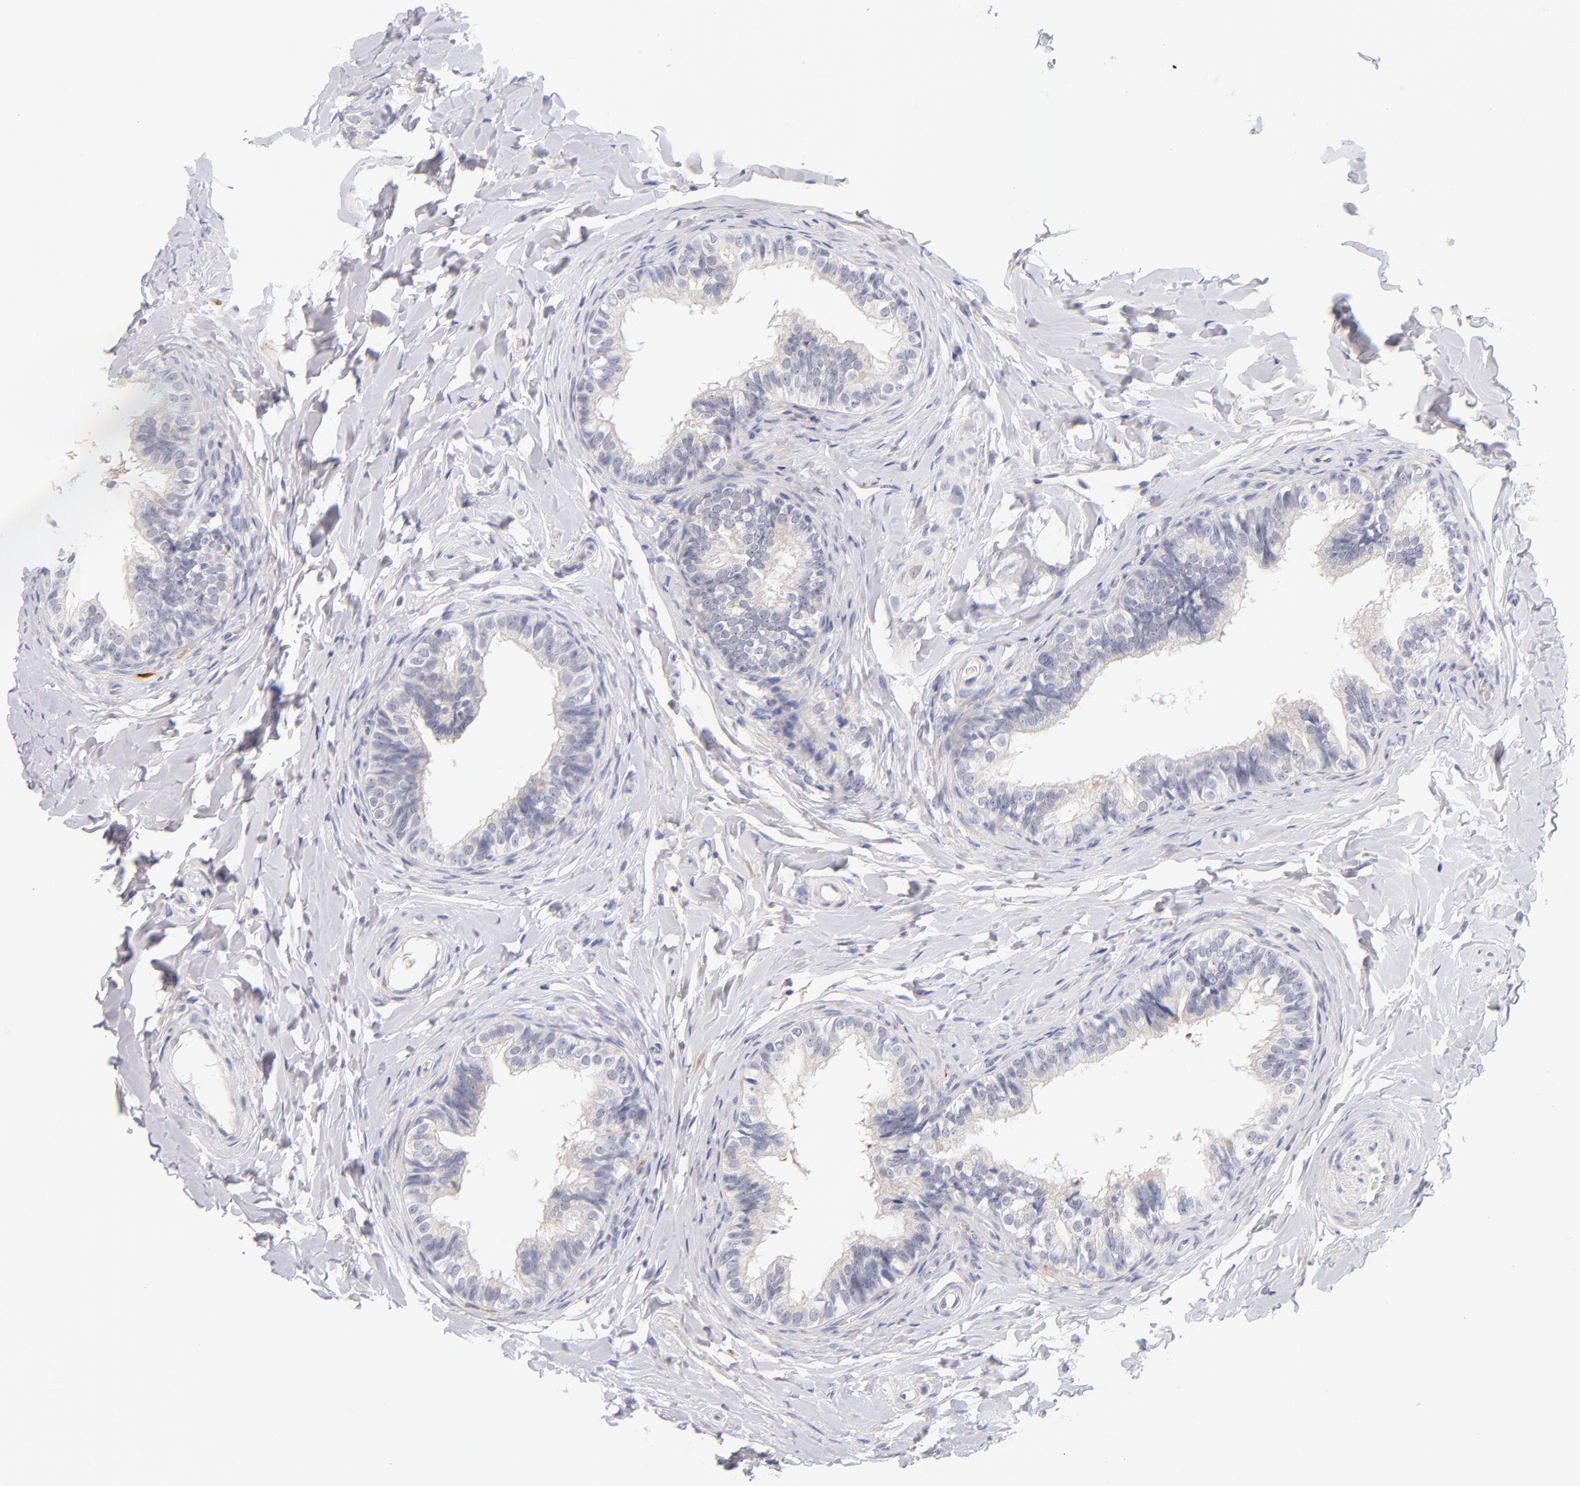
{"staining": {"intensity": "weak", "quantity": "<25%", "location": "cytoplasmic/membranous"}, "tissue": "epididymis", "cell_type": "Glandular cells", "image_type": "normal", "snomed": [{"axis": "morphology", "description": "Normal tissue, NOS"}, {"axis": "topography", "description": "Epididymis"}], "caption": "Immunohistochemistry of unremarkable epididymis reveals no positivity in glandular cells. The staining was performed using DAB (3,3'-diaminobenzidine) to visualize the protein expression in brown, while the nuclei were stained in blue with hematoxylin (Magnification: 20x).", "gene": "PARP1", "patient": {"sex": "male", "age": 26}}